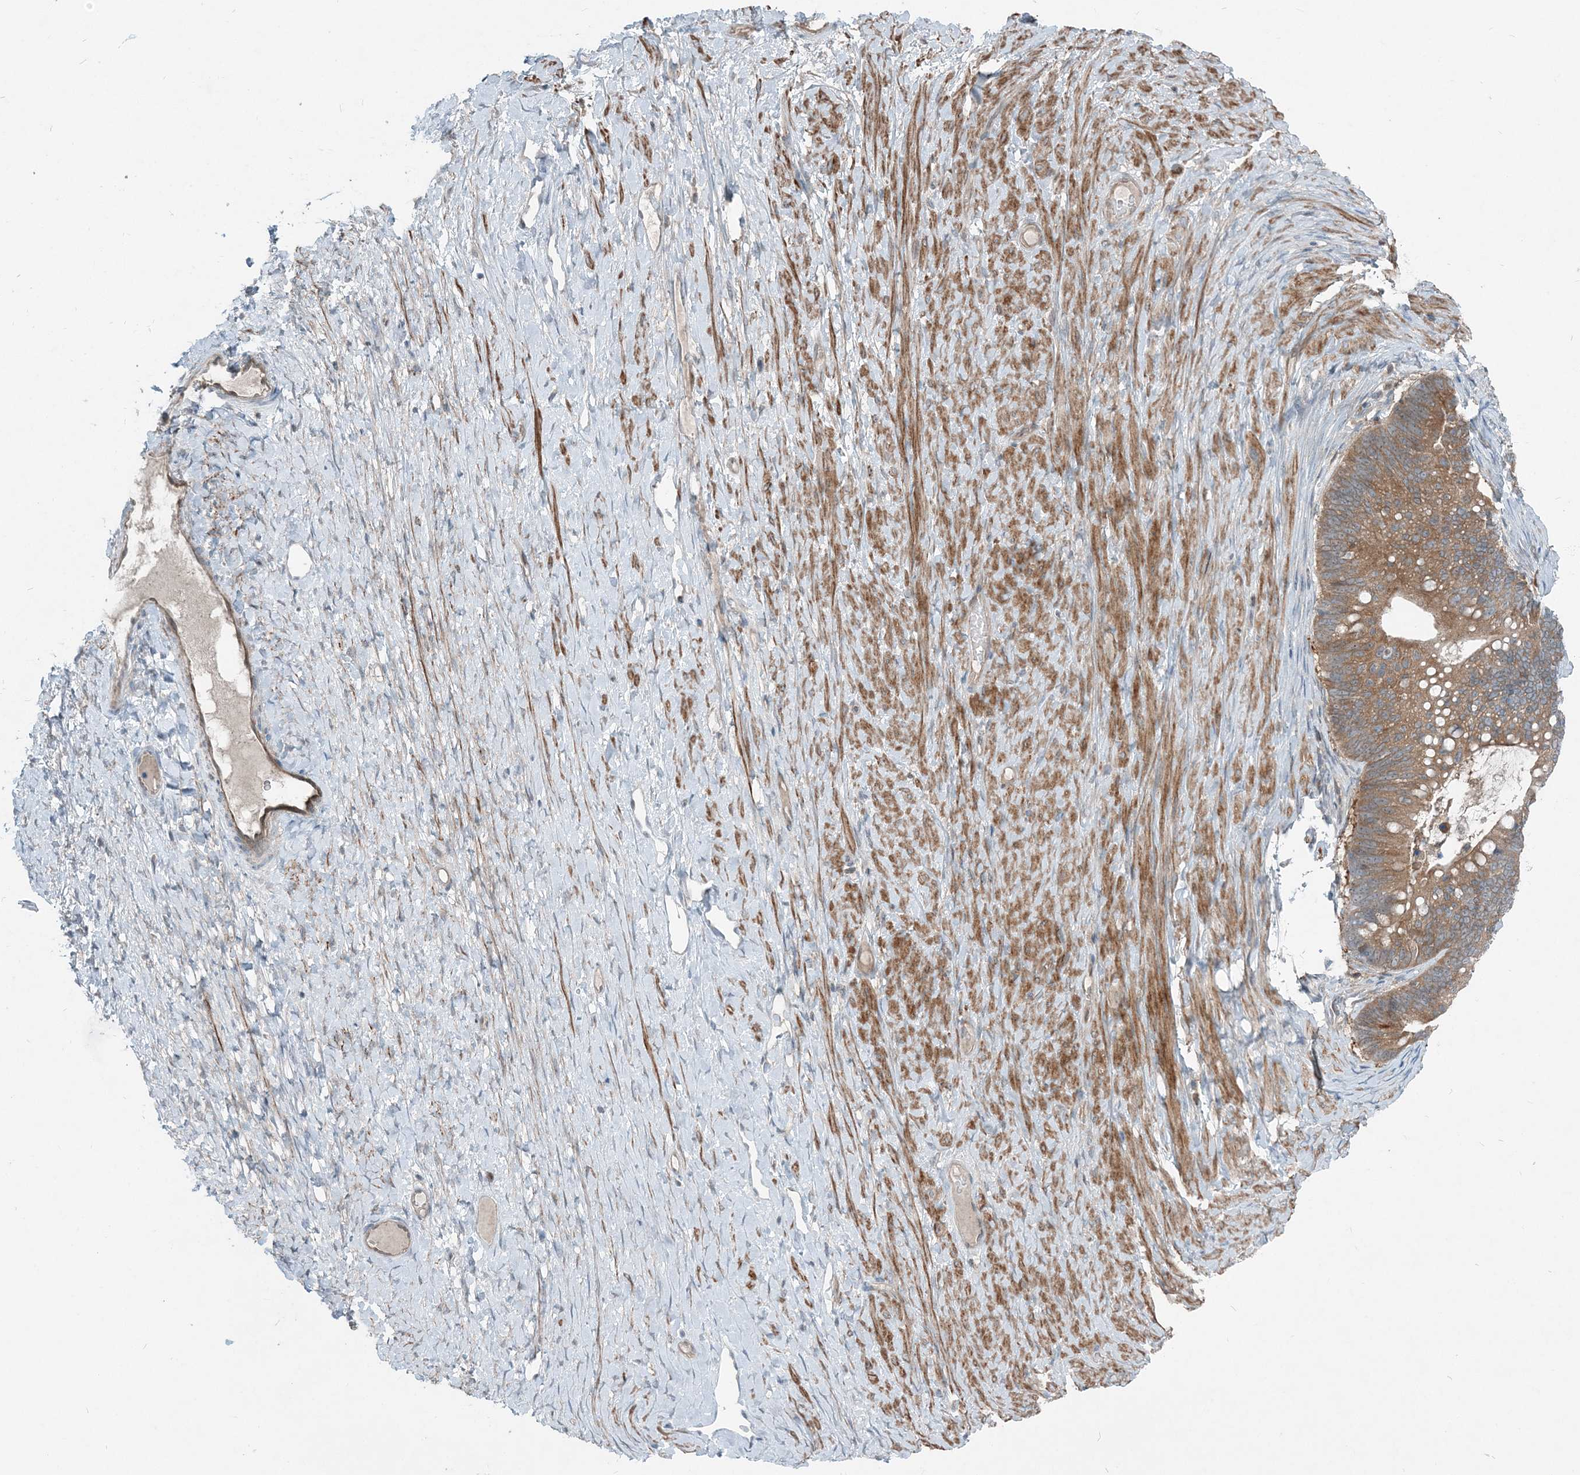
{"staining": {"intensity": "moderate", "quantity": ">75%", "location": "cytoplasmic/membranous"}, "tissue": "ovarian cancer", "cell_type": "Tumor cells", "image_type": "cancer", "snomed": [{"axis": "morphology", "description": "Cystadenocarcinoma, mucinous, NOS"}, {"axis": "topography", "description": "Ovary"}], "caption": "Approximately >75% of tumor cells in human mucinous cystadenocarcinoma (ovarian) exhibit moderate cytoplasmic/membranous protein staining as visualized by brown immunohistochemical staining.", "gene": "ARMH1", "patient": {"sex": "female", "age": 61}}